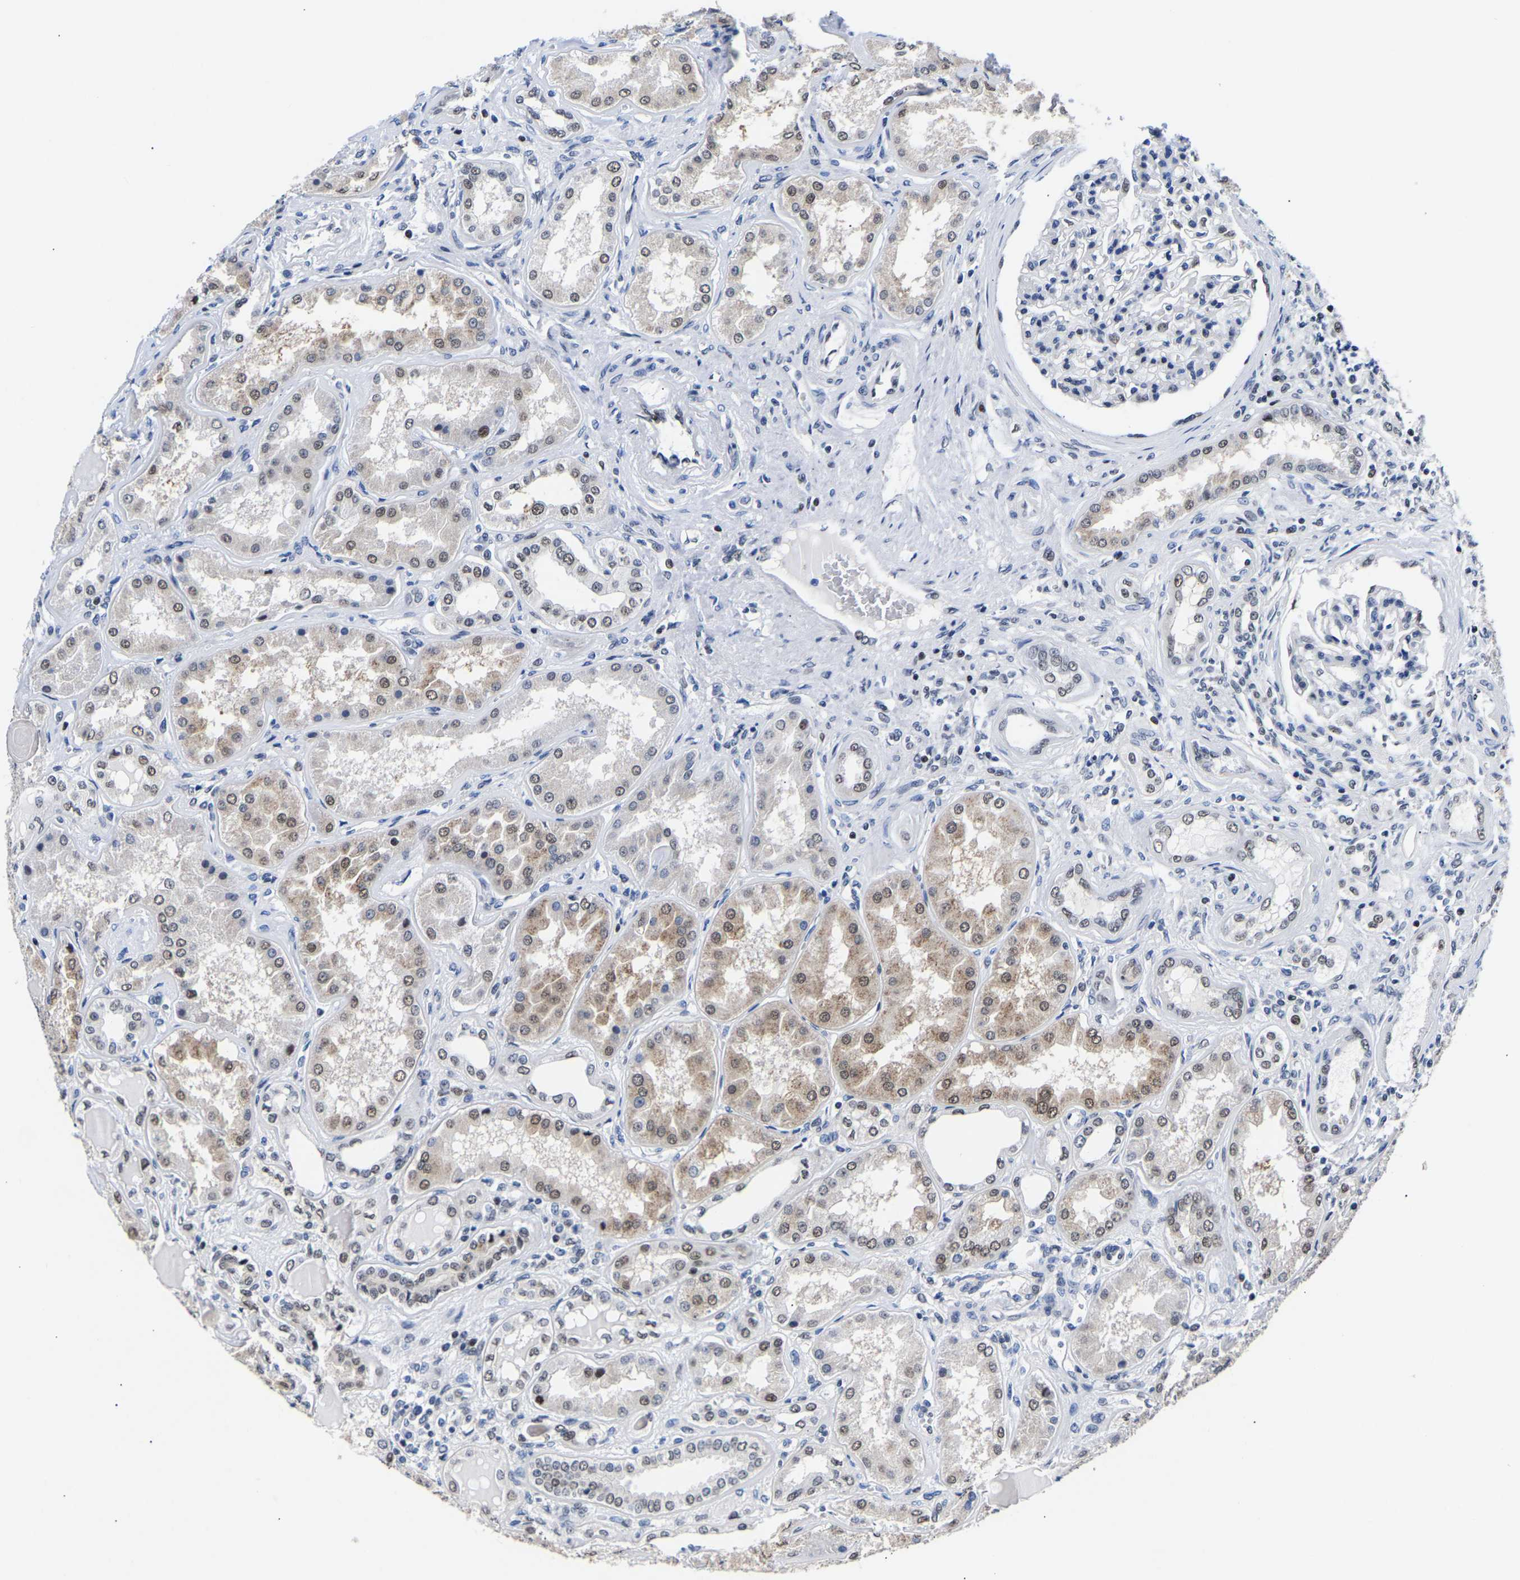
{"staining": {"intensity": "moderate", "quantity": "<25%", "location": "nuclear"}, "tissue": "kidney", "cell_type": "Cells in glomeruli", "image_type": "normal", "snomed": [{"axis": "morphology", "description": "Normal tissue, NOS"}, {"axis": "topography", "description": "Kidney"}], "caption": "A brown stain labels moderate nuclear staining of a protein in cells in glomeruli of benign human kidney. The staining is performed using DAB brown chromogen to label protein expression. The nuclei are counter-stained blue using hematoxylin.", "gene": "PTRHD1", "patient": {"sex": "female", "age": 56}}